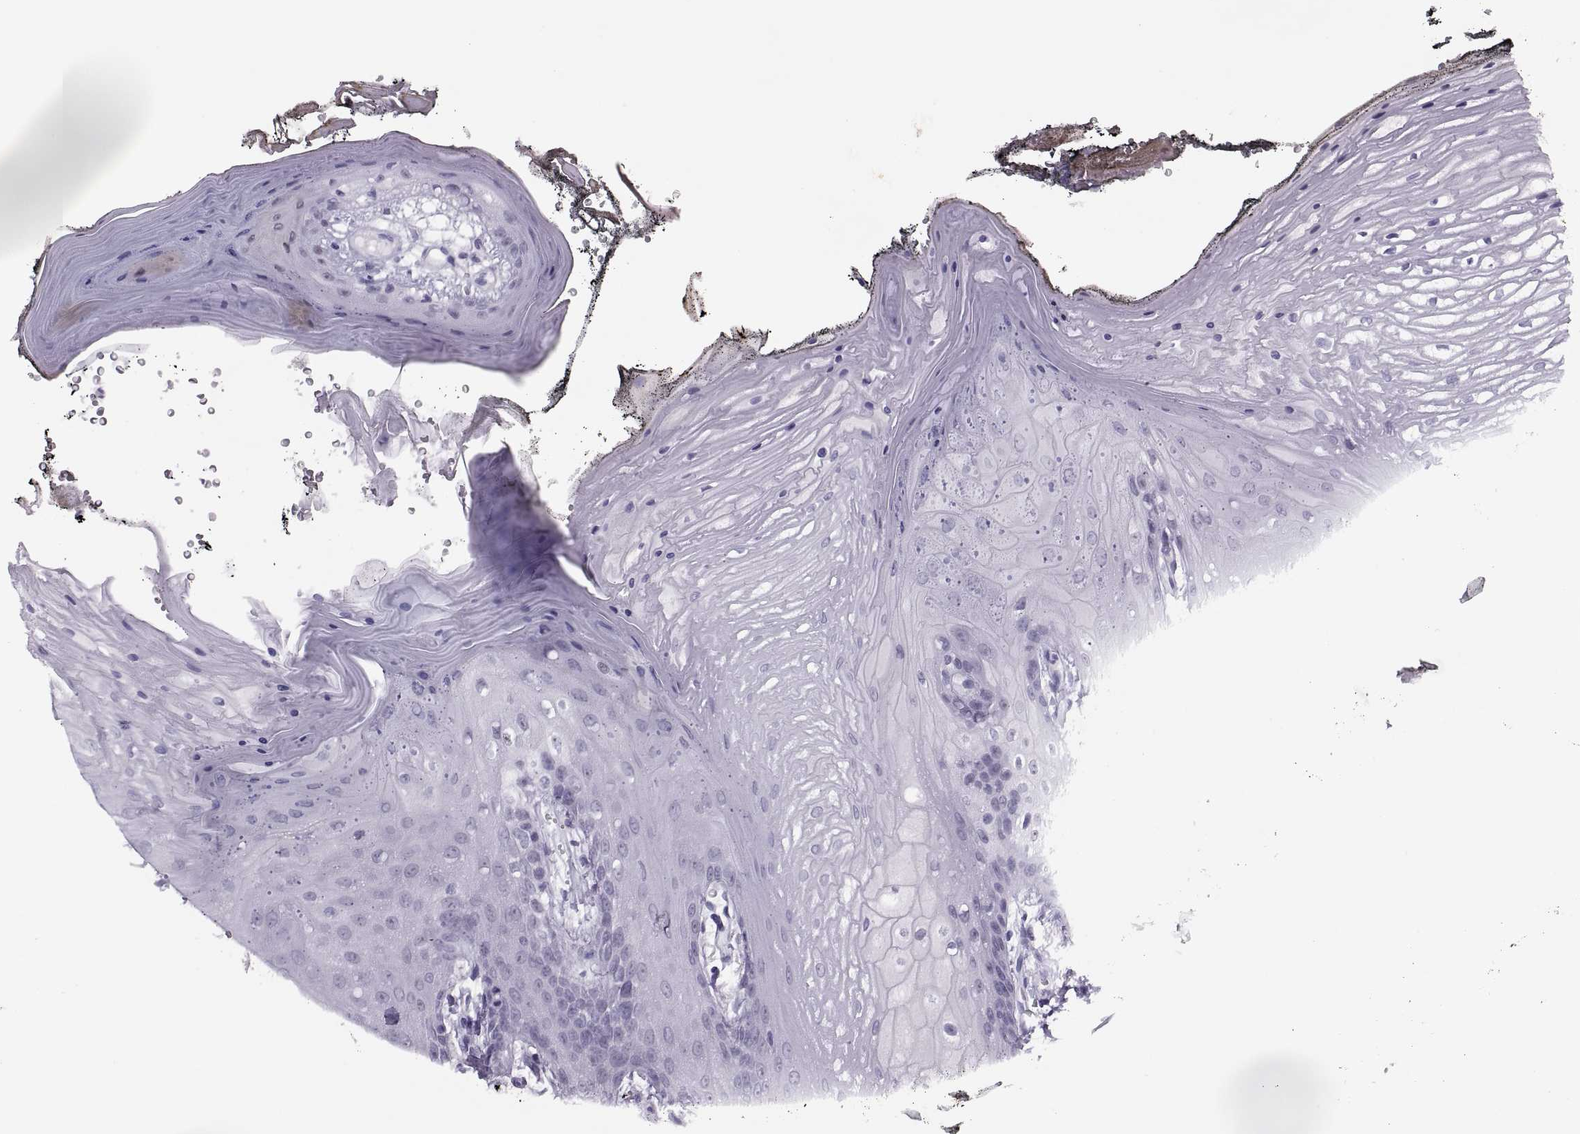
{"staining": {"intensity": "negative", "quantity": "none", "location": "none"}, "tissue": "oral mucosa", "cell_type": "Squamous epithelial cells", "image_type": "normal", "snomed": [{"axis": "morphology", "description": "Normal tissue, NOS"}, {"axis": "morphology", "description": "Squamous cell carcinoma, NOS"}, {"axis": "topography", "description": "Oral tissue"}, {"axis": "topography", "description": "Head-Neck"}], "caption": "The IHC image has no significant staining in squamous epithelial cells of oral mucosa. Brightfield microscopy of immunohistochemistry stained with DAB (3,3'-diaminobenzidine) (brown) and hematoxylin (blue), captured at high magnification.", "gene": "FAM24A", "patient": {"sex": "male", "age": 65}}